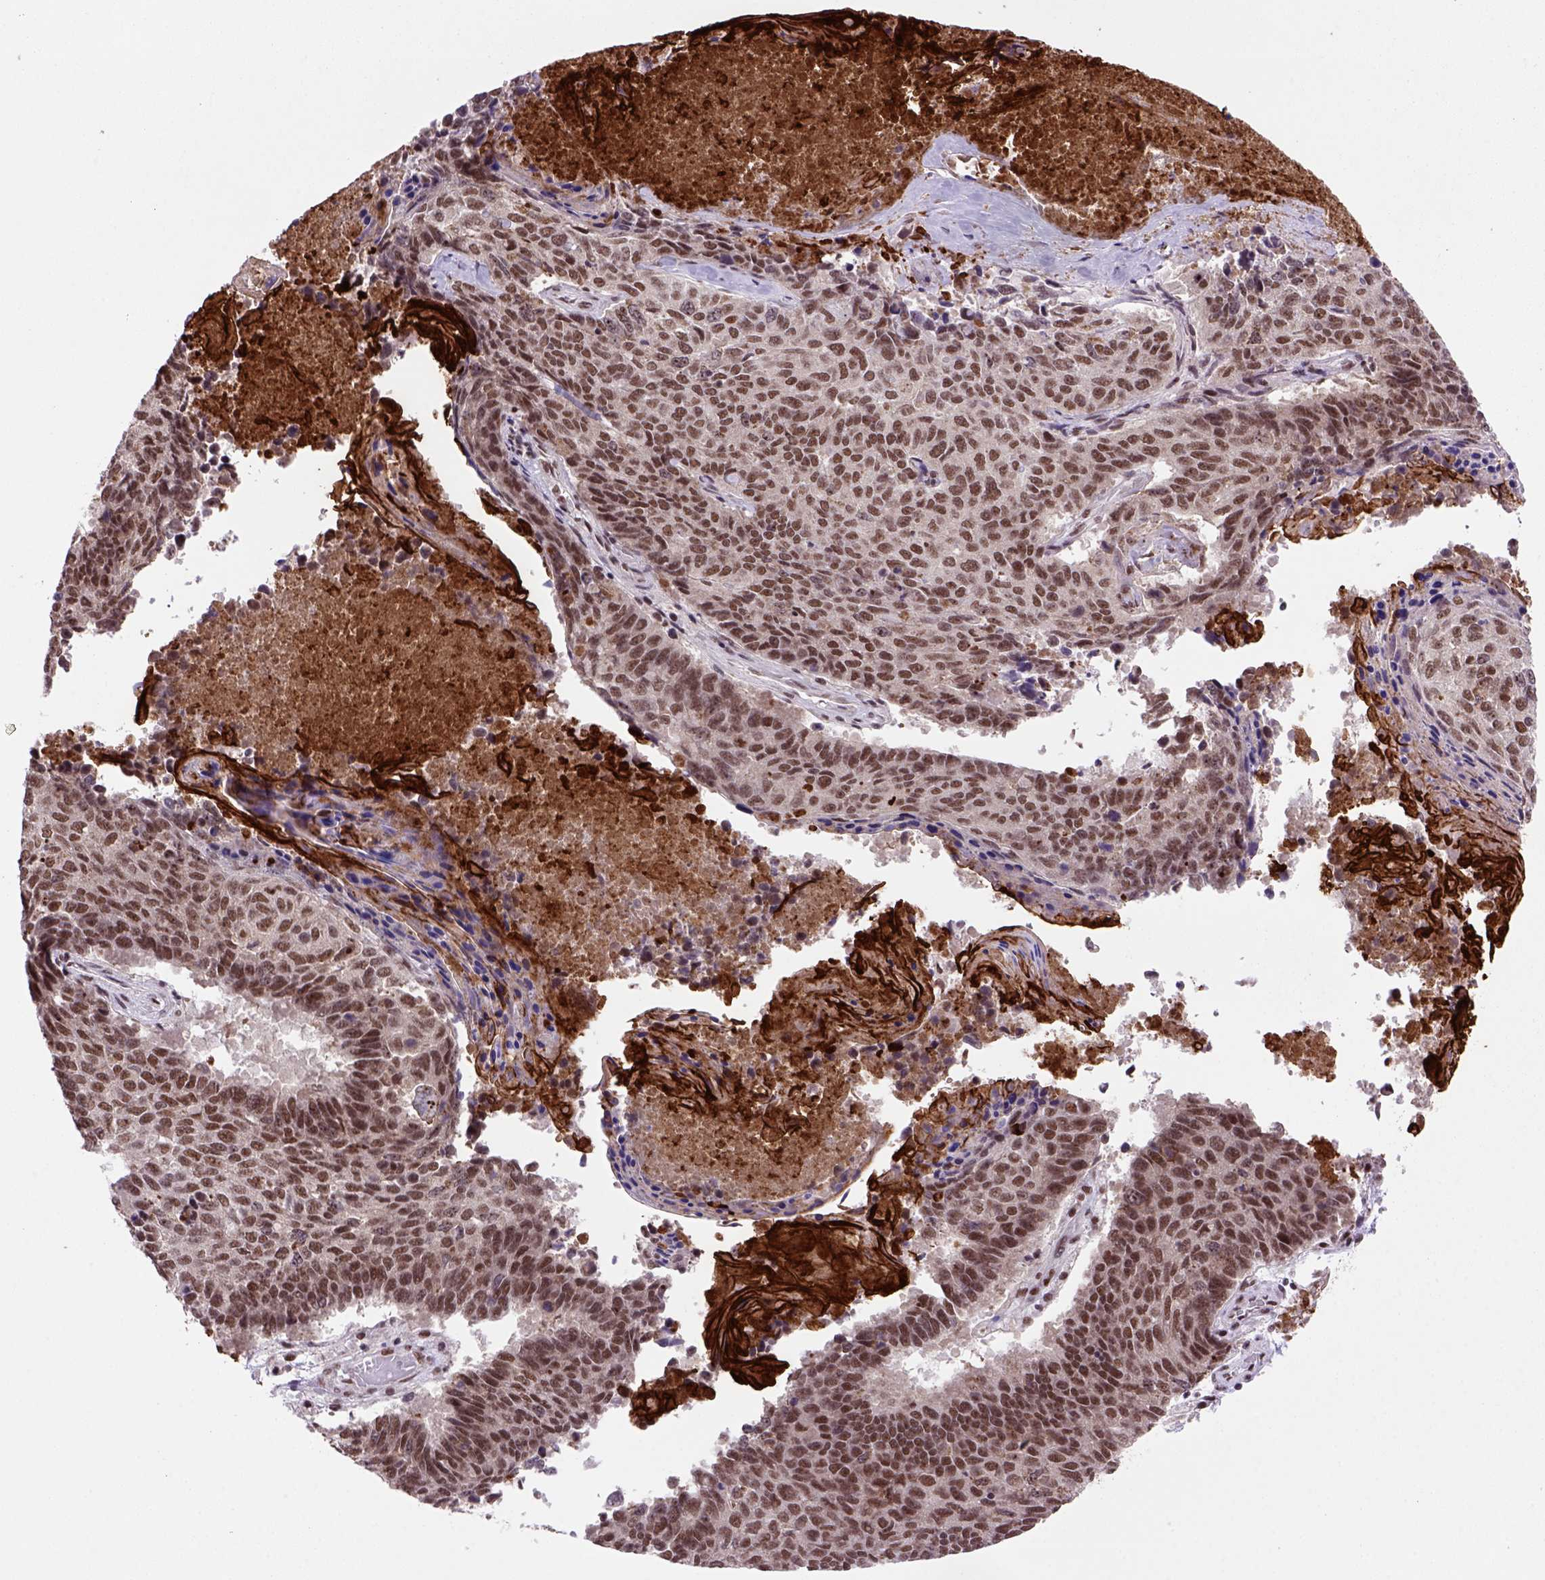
{"staining": {"intensity": "moderate", "quantity": ">75%", "location": "nuclear"}, "tissue": "lung cancer", "cell_type": "Tumor cells", "image_type": "cancer", "snomed": [{"axis": "morphology", "description": "Squamous cell carcinoma, NOS"}, {"axis": "topography", "description": "Lung"}], "caption": "Lung cancer stained with a brown dye exhibits moderate nuclear positive expression in approximately >75% of tumor cells.", "gene": "NSMCE2", "patient": {"sex": "male", "age": 73}}